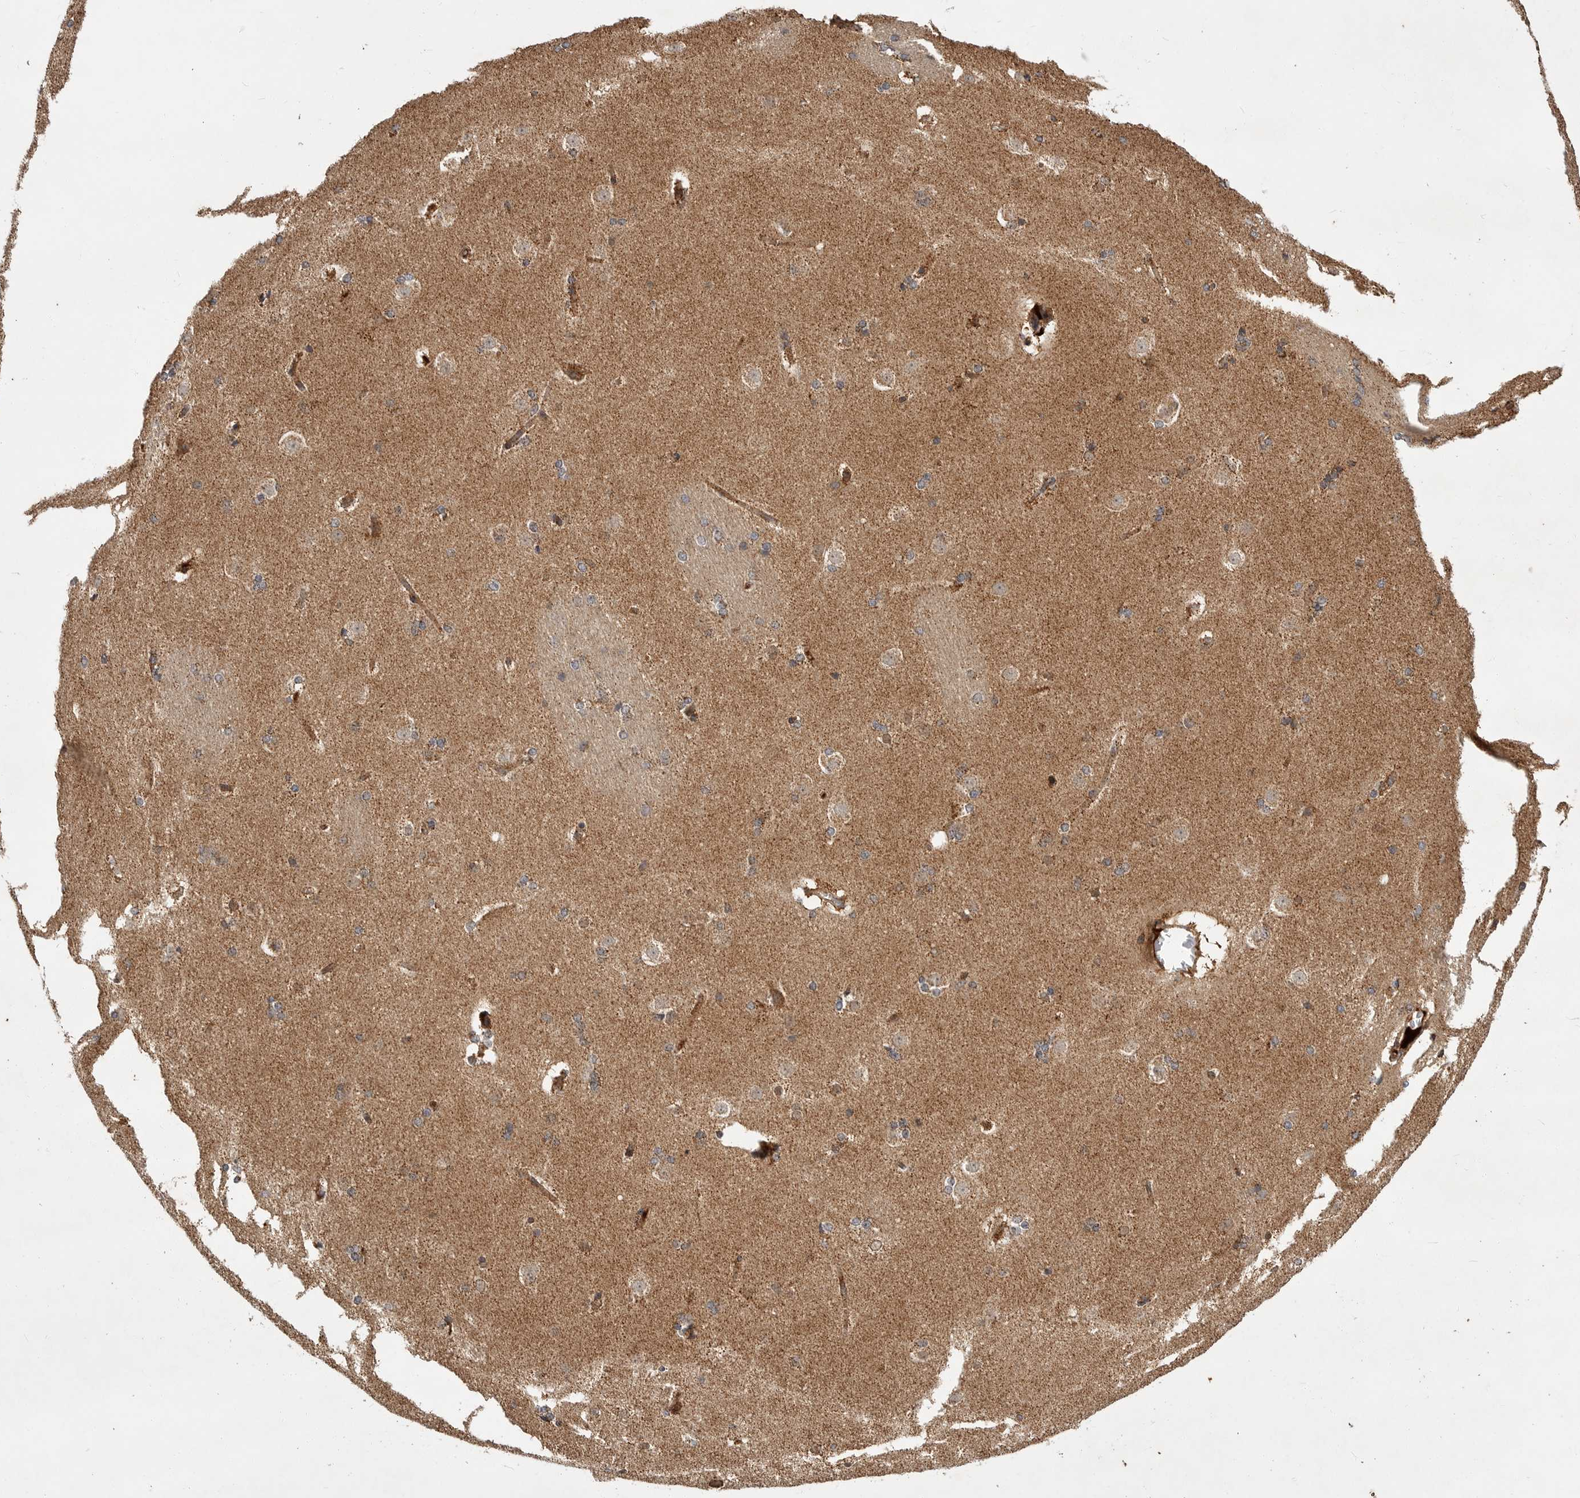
{"staining": {"intensity": "moderate", "quantity": "25%-75%", "location": "cytoplasmic/membranous"}, "tissue": "caudate", "cell_type": "Glial cells", "image_type": "normal", "snomed": [{"axis": "morphology", "description": "Normal tissue, NOS"}, {"axis": "topography", "description": "Lateral ventricle wall"}], "caption": "Immunohistochemistry (DAB (3,3'-diaminobenzidine)) staining of unremarkable human caudate exhibits moderate cytoplasmic/membranous protein positivity in approximately 25%-75% of glial cells.", "gene": "KYAT3", "patient": {"sex": "female", "age": 19}}